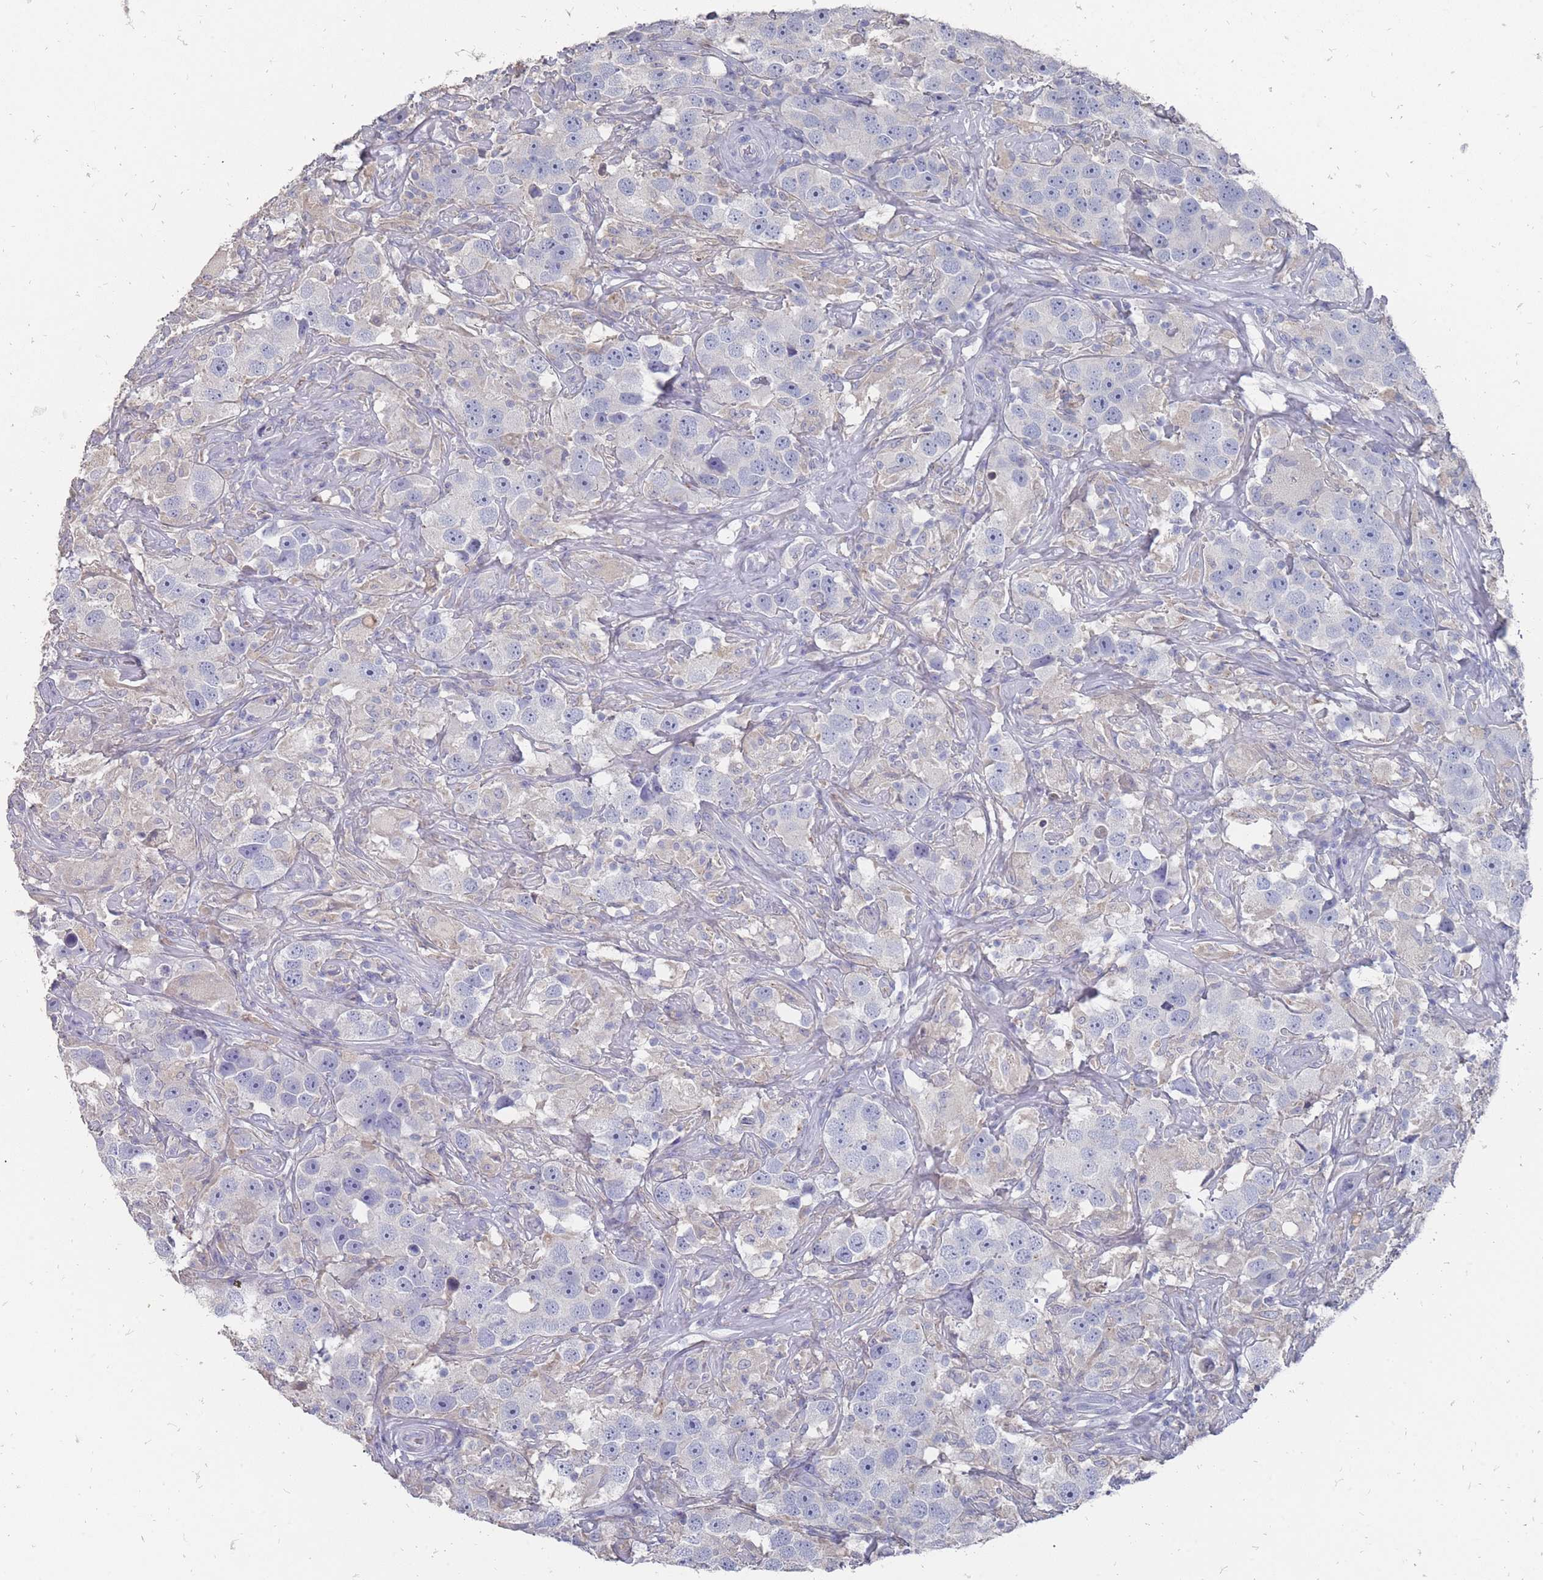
{"staining": {"intensity": "negative", "quantity": "none", "location": "none"}, "tissue": "testis cancer", "cell_type": "Tumor cells", "image_type": "cancer", "snomed": [{"axis": "morphology", "description": "Seminoma, NOS"}, {"axis": "topography", "description": "Testis"}], "caption": "DAB (3,3'-diaminobenzidine) immunohistochemical staining of human testis cancer (seminoma) displays no significant staining in tumor cells.", "gene": "OTULINL", "patient": {"sex": "male", "age": 49}}